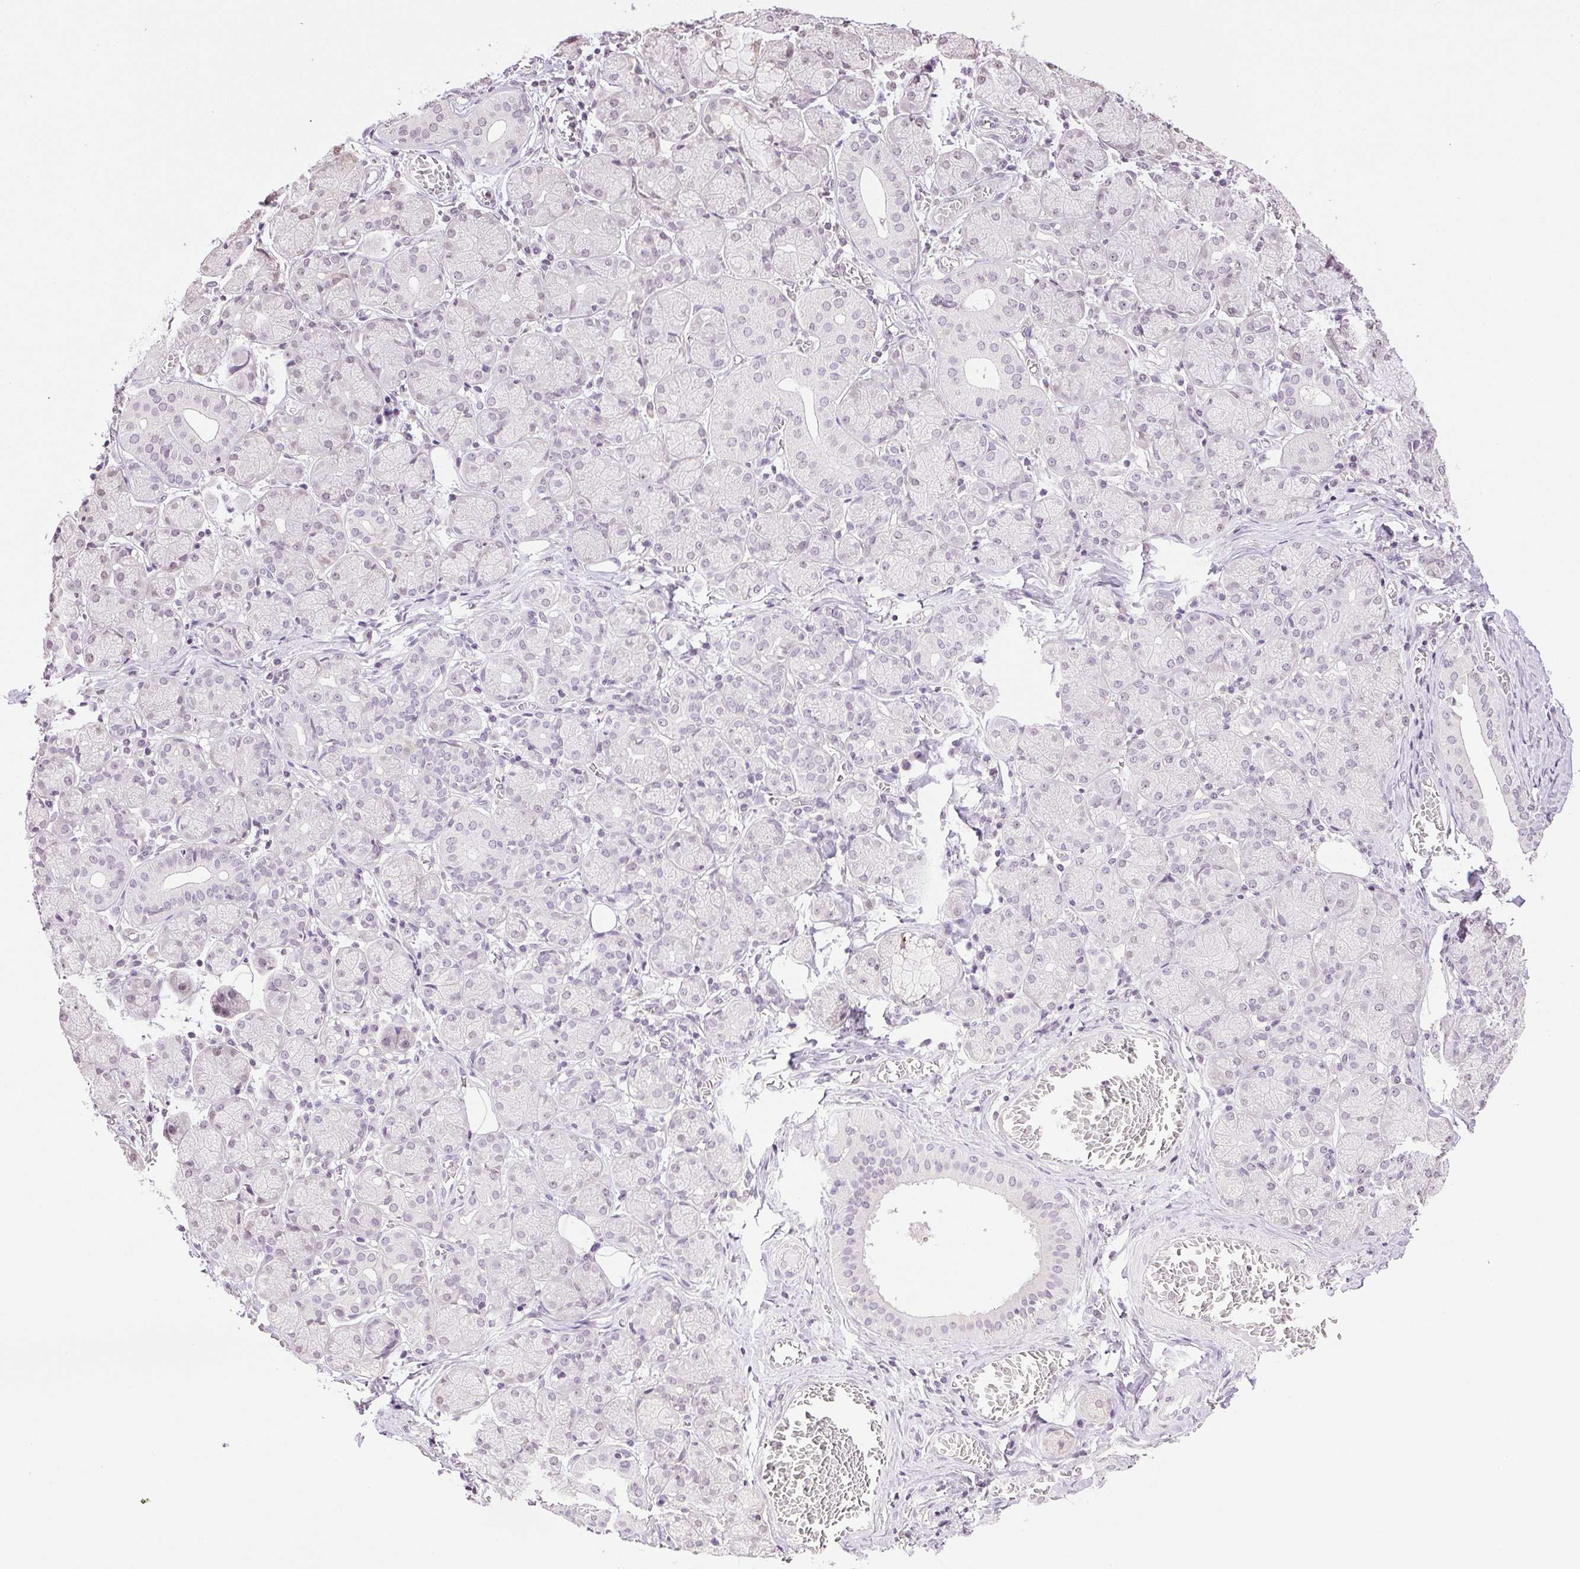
{"staining": {"intensity": "negative", "quantity": "none", "location": "none"}, "tissue": "salivary gland", "cell_type": "Glandular cells", "image_type": "normal", "snomed": [{"axis": "morphology", "description": "Normal tissue, NOS"}, {"axis": "topography", "description": "Salivary gland"}, {"axis": "topography", "description": "Peripheral nerve tissue"}], "caption": "Glandular cells show no significant protein positivity in benign salivary gland. (DAB immunohistochemistry (IHC) with hematoxylin counter stain).", "gene": "TNNT3", "patient": {"sex": "female", "age": 24}}